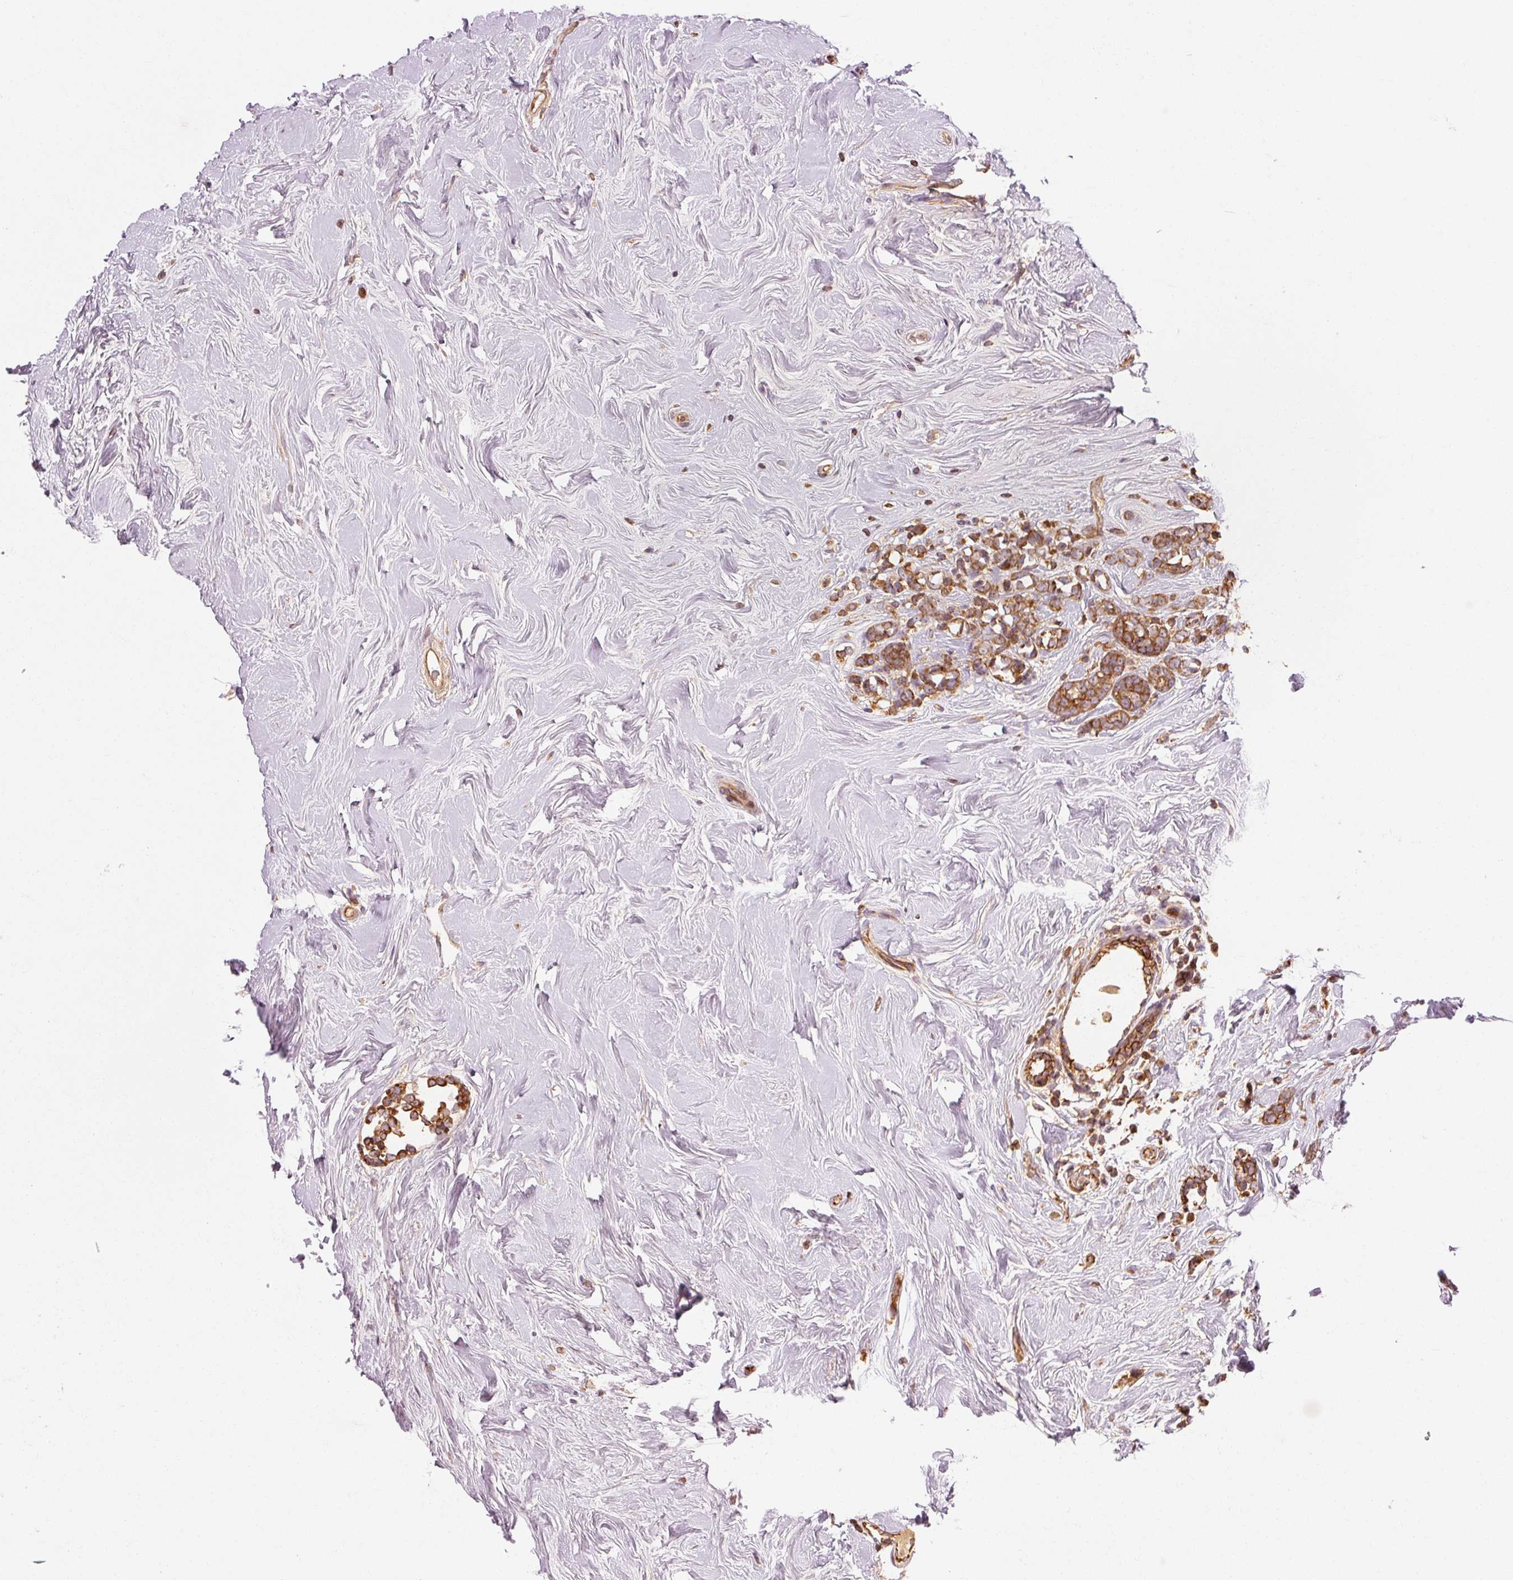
{"staining": {"intensity": "strong", "quantity": ">75%", "location": "cytoplasmic/membranous"}, "tissue": "breast cancer", "cell_type": "Tumor cells", "image_type": "cancer", "snomed": [{"axis": "morphology", "description": "Lobular carcinoma"}, {"axis": "topography", "description": "Breast"}], "caption": "IHC micrograph of neoplastic tissue: breast cancer stained using immunohistochemistry reveals high levels of strong protein expression localized specifically in the cytoplasmic/membranous of tumor cells, appearing as a cytoplasmic/membranous brown color.", "gene": "CTNNA1", "patient": {"sex": "female", "age": 58}}